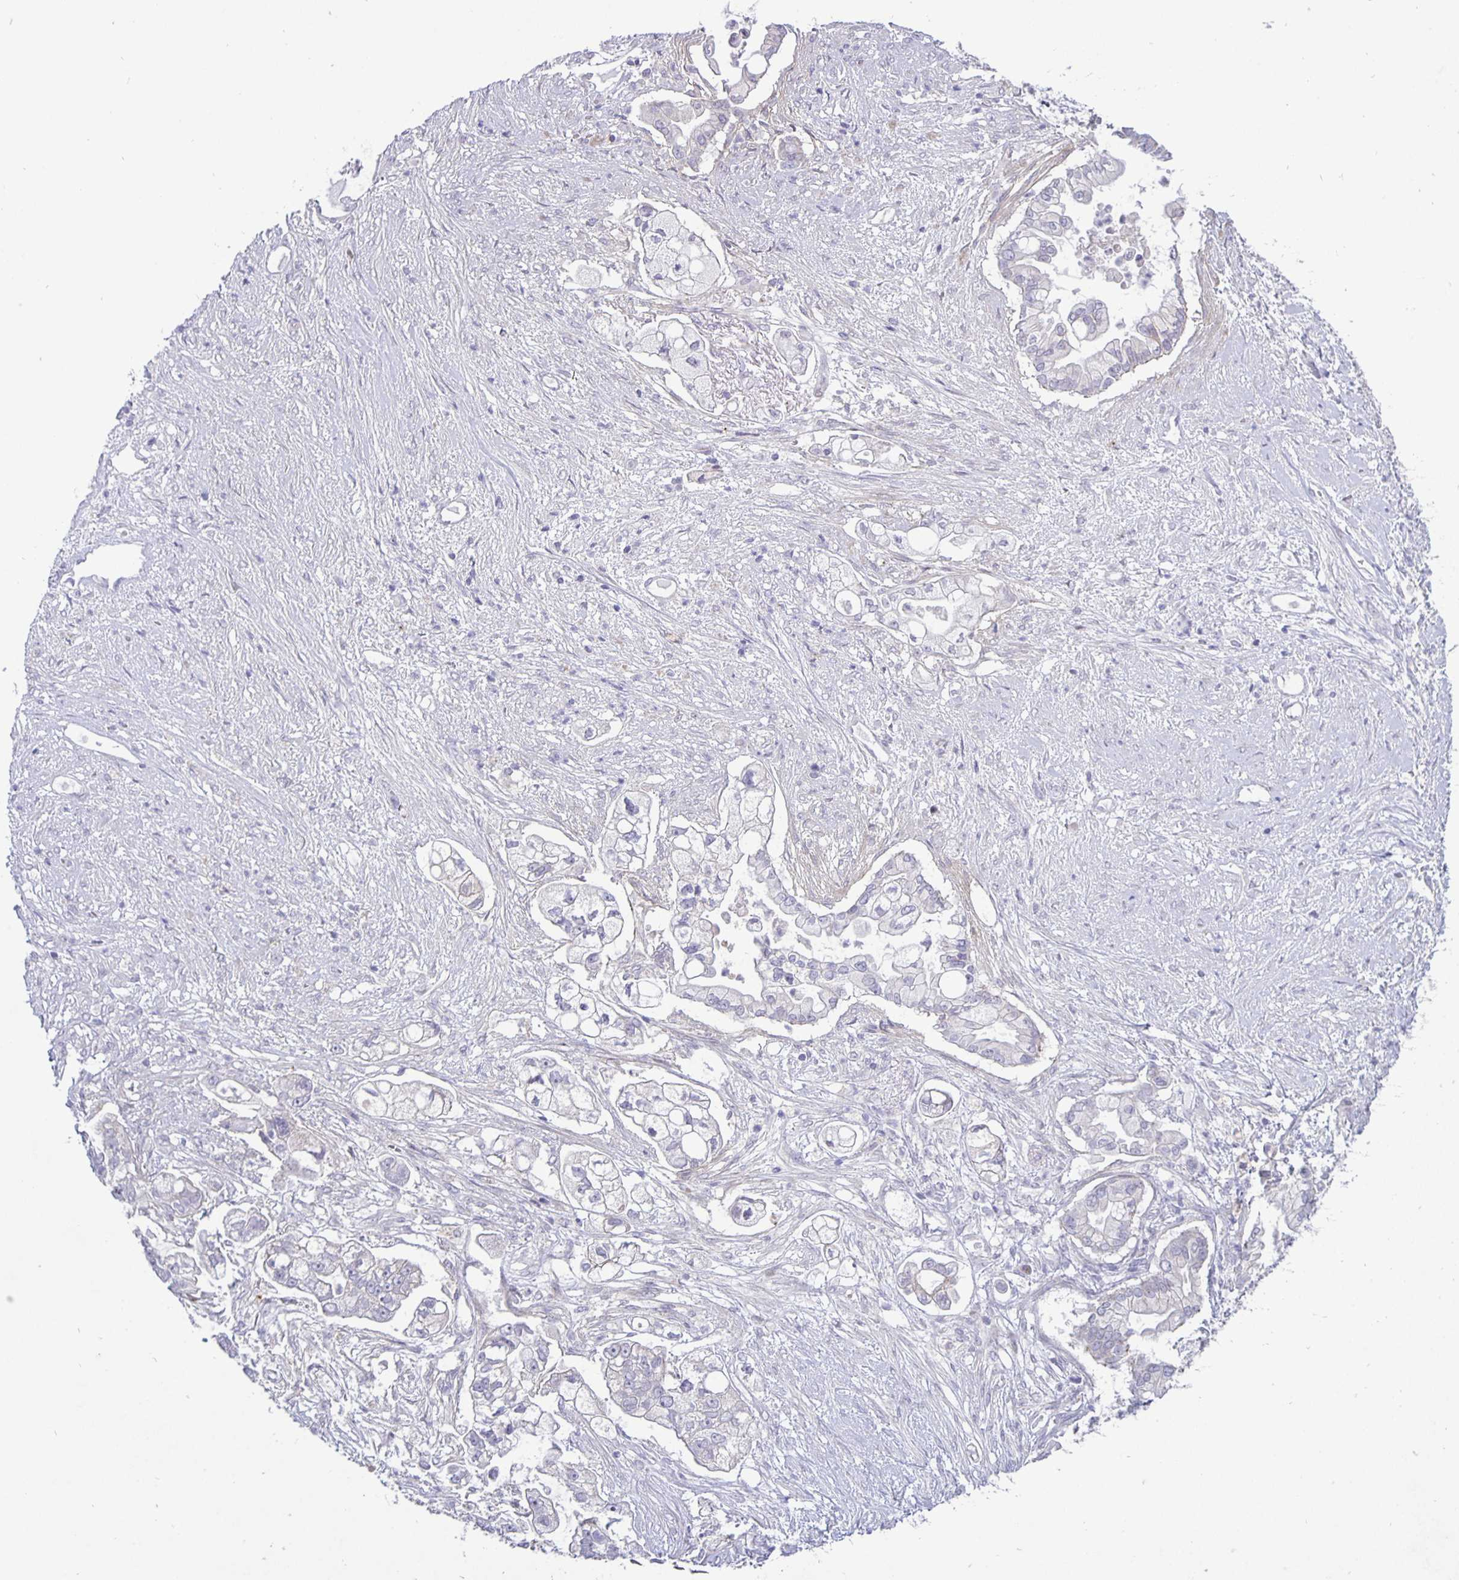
{"staining": {"intensity": "negative", "quantity": "none", "location": "none"}, "tissue": "pancreatic cancer", "cell_type": "Tumor cells", "image_type": "cancer", "snomed": [{"axis": "morphology", "description": "Adenocarcinoma, NOS"}, {"axis": "topography", "description": "Pancreas"}], "caption": "This is a image of immunohistochemistry staining of pancreatic cancer (adenocarcinoma), which shows no positivity in tumor cells.", "gene": "ERBB2", "patient": {"sex": "female", "age": 69}}